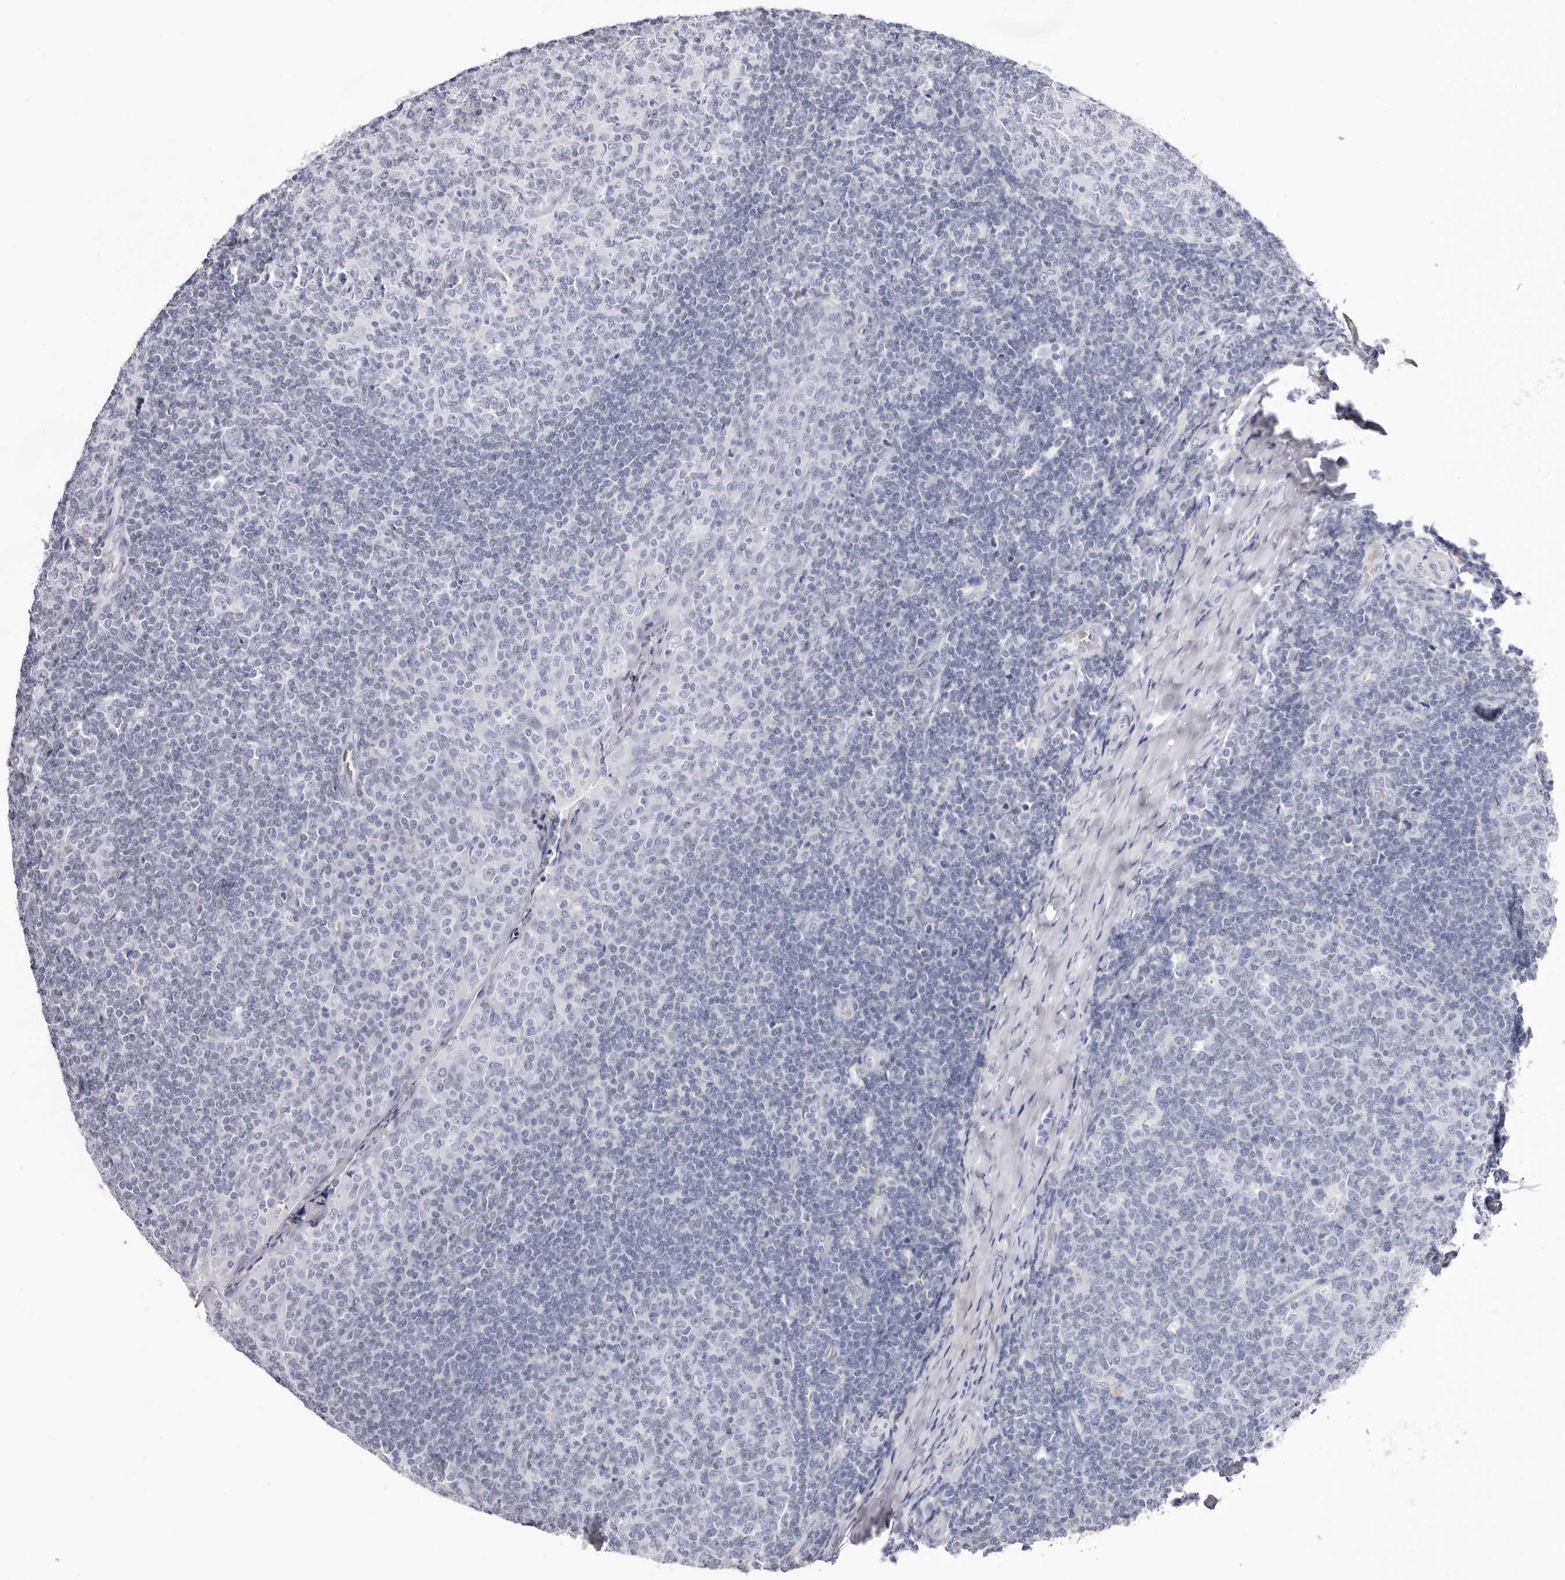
{"staining": {"intensity": "negative", "quantity": "none", "location": "none"}, "tissue": "tonsil", "cell_type": "Germinal center cells", "image_type": "normal", "snomed": [{"axis": "morphology", "description": "Normal tissue, NOS"}, {"axis": "topography", "description": "Tonsil"}], "caption": "High magnification brightfield microscopy of normal tonsil stained with DAB (brown) and counterstained with hematoxylin (blue): germinal center cells show no significant staining.", "gene": "LPO", "patient": {"sex": "female", "age": 19}}